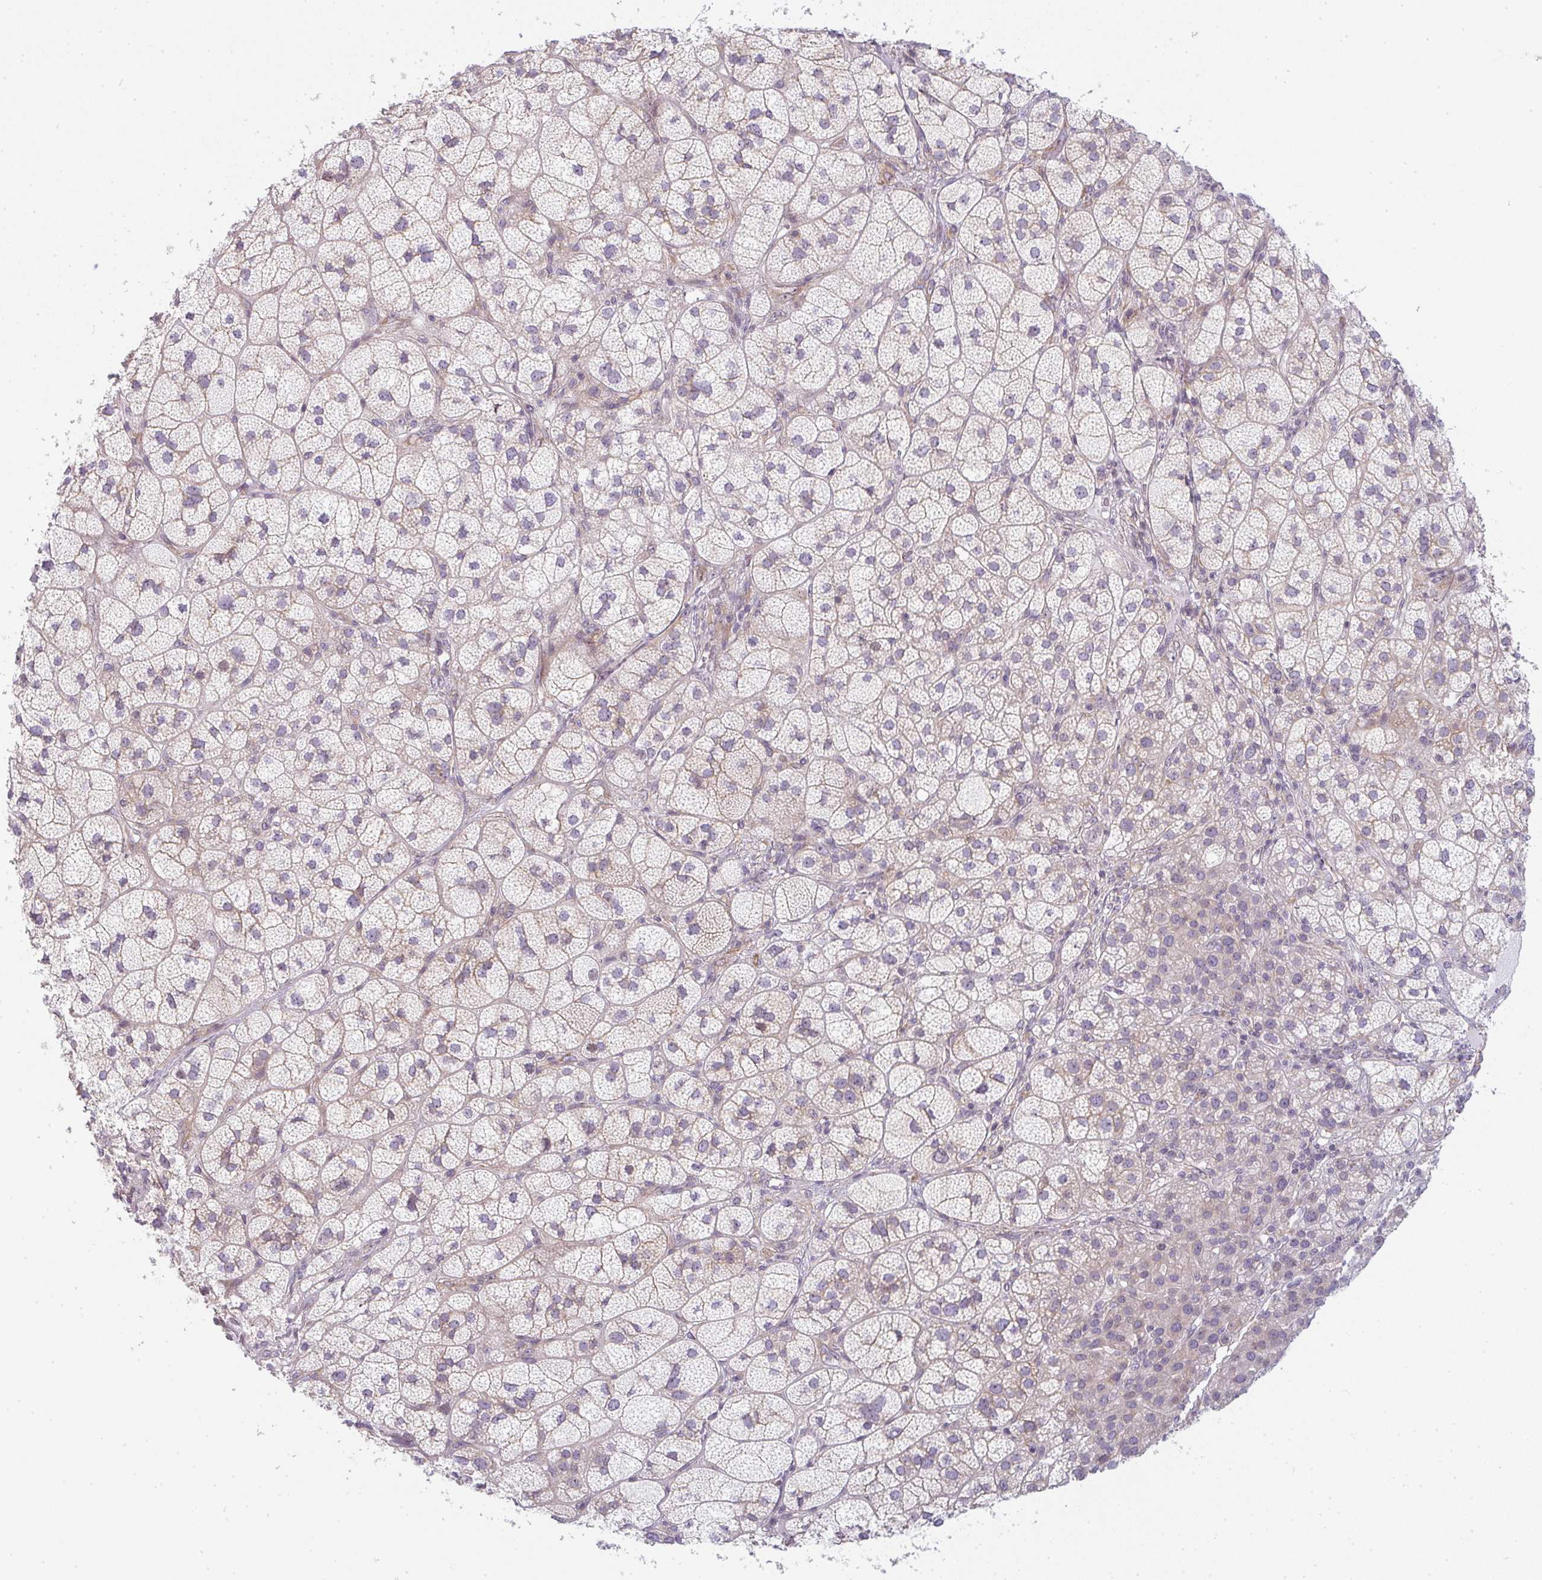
{"staining": {"intensity": "moderate", "quantity": "25%-75%", "location": "cytoplasmic/membranous"}, "tissue": "adrenal gland", "cell_type": "Glandular cells", "image_type": "normal", "snomed": [{"axis": "morphology", "description": "Normal tissue, NOS"}, {"axis": "topography", "description": "Adrenal gland"}], "caption": "Moderate cytoplasmic/membranous positivity for a protein is appreciated in about 25%-75% of glandular cells of unremarkable adrenal gland using immunohistochemistry (IHC).", "gene": "TMEM237", "patient": {"sex": "female", "age": 60}}